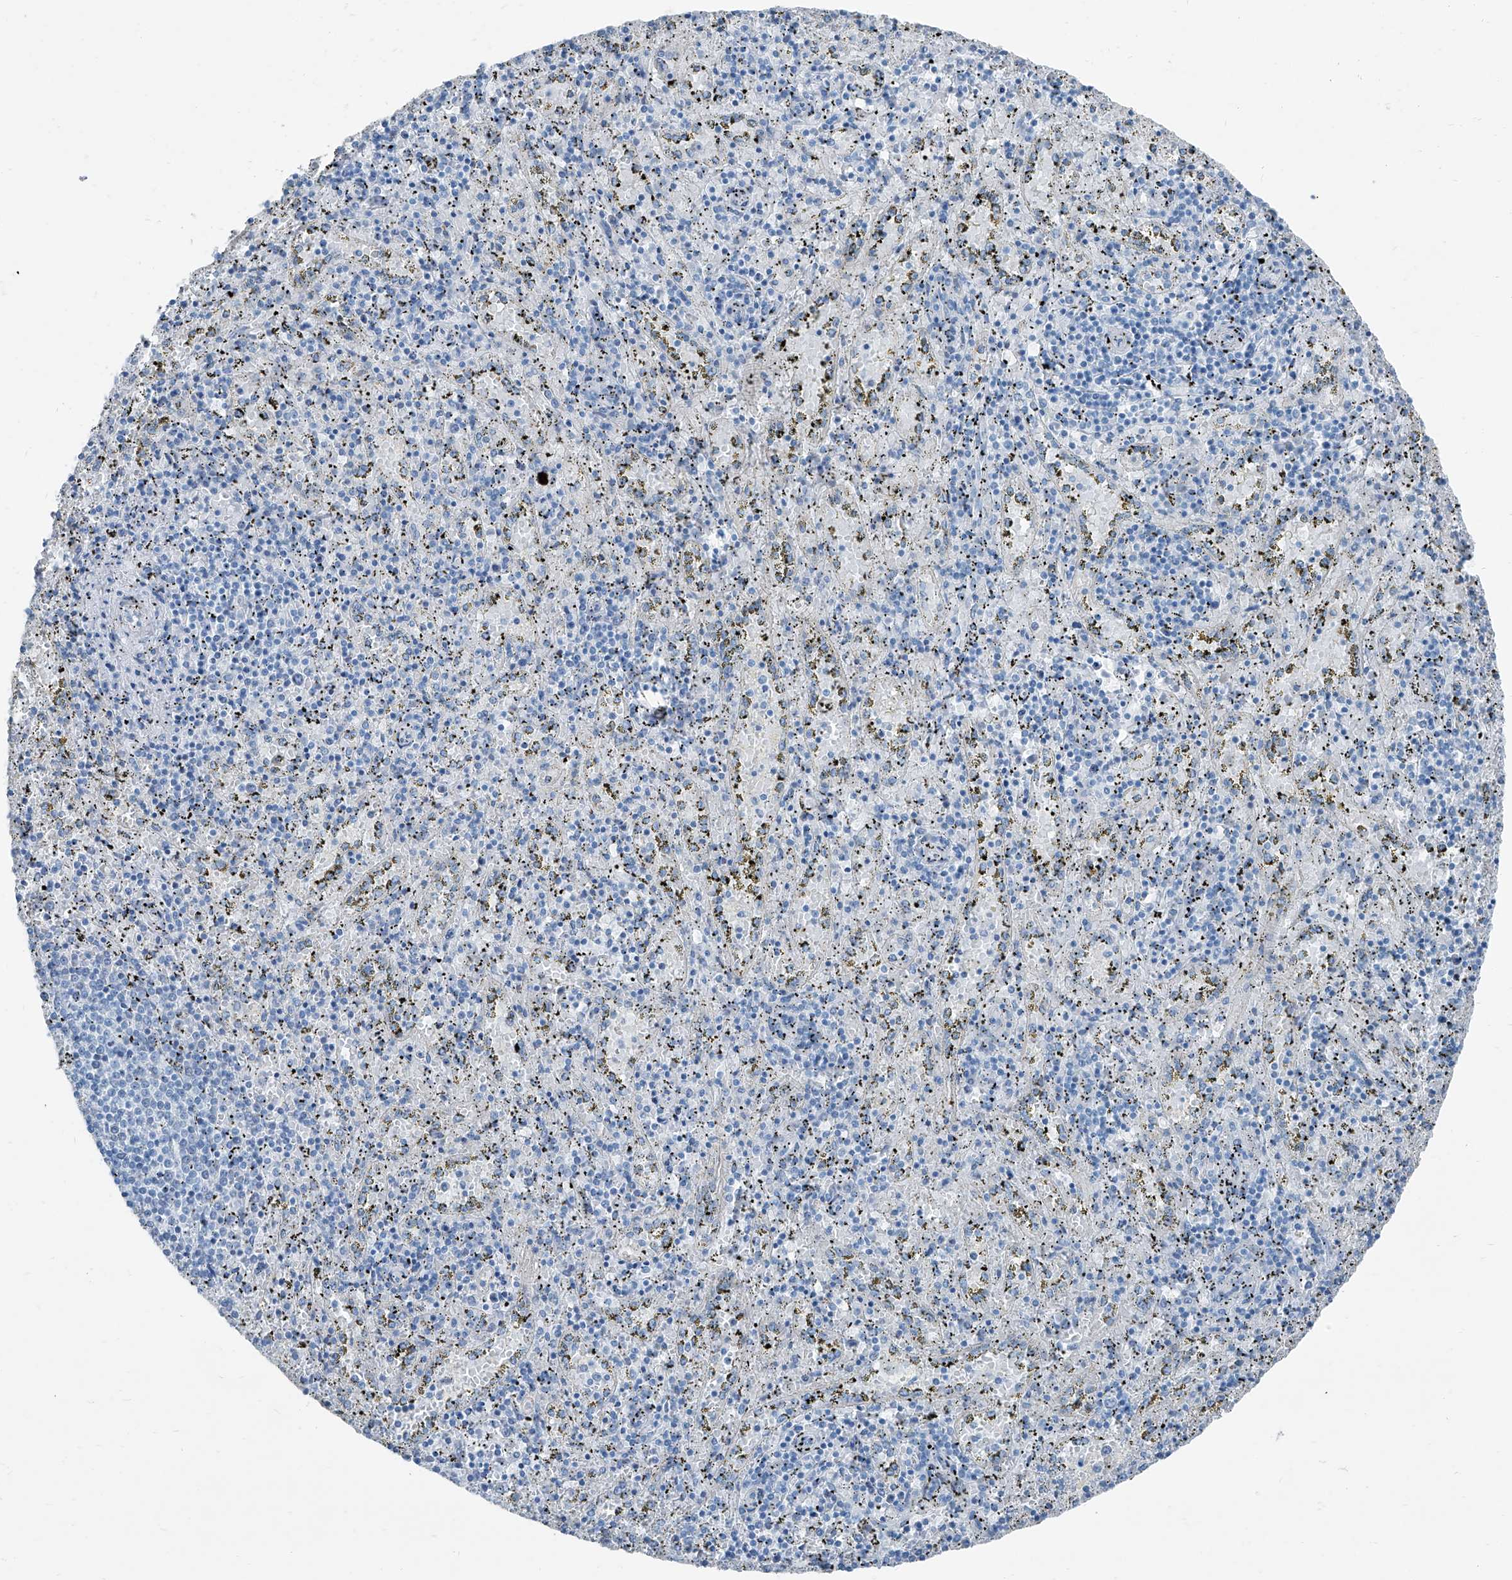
{"staining": {"intensity": "negative", "quantity": "none", "location": "none"}, "tissue": "spleen", "cell_type": "Cells in red pulp", "image_type": "normal", "snomed": [{"axis": "morphology", "description": "Normal tissue, NOS"}, {"axis": "topography", "description": "Spleen"}], "caption": "High power microscopy micrograph of an immunohistochemistry photomicrograph of benign spleen, revealing no significant expression in cells in red pulp. (DAB (3,3'-diaminobenzidine) immunohistochemistry (IHC) visualized using brightfield microscopy, high magnification).", "gene": "RGN", "patient": {"sex": "male", "age": 11}}